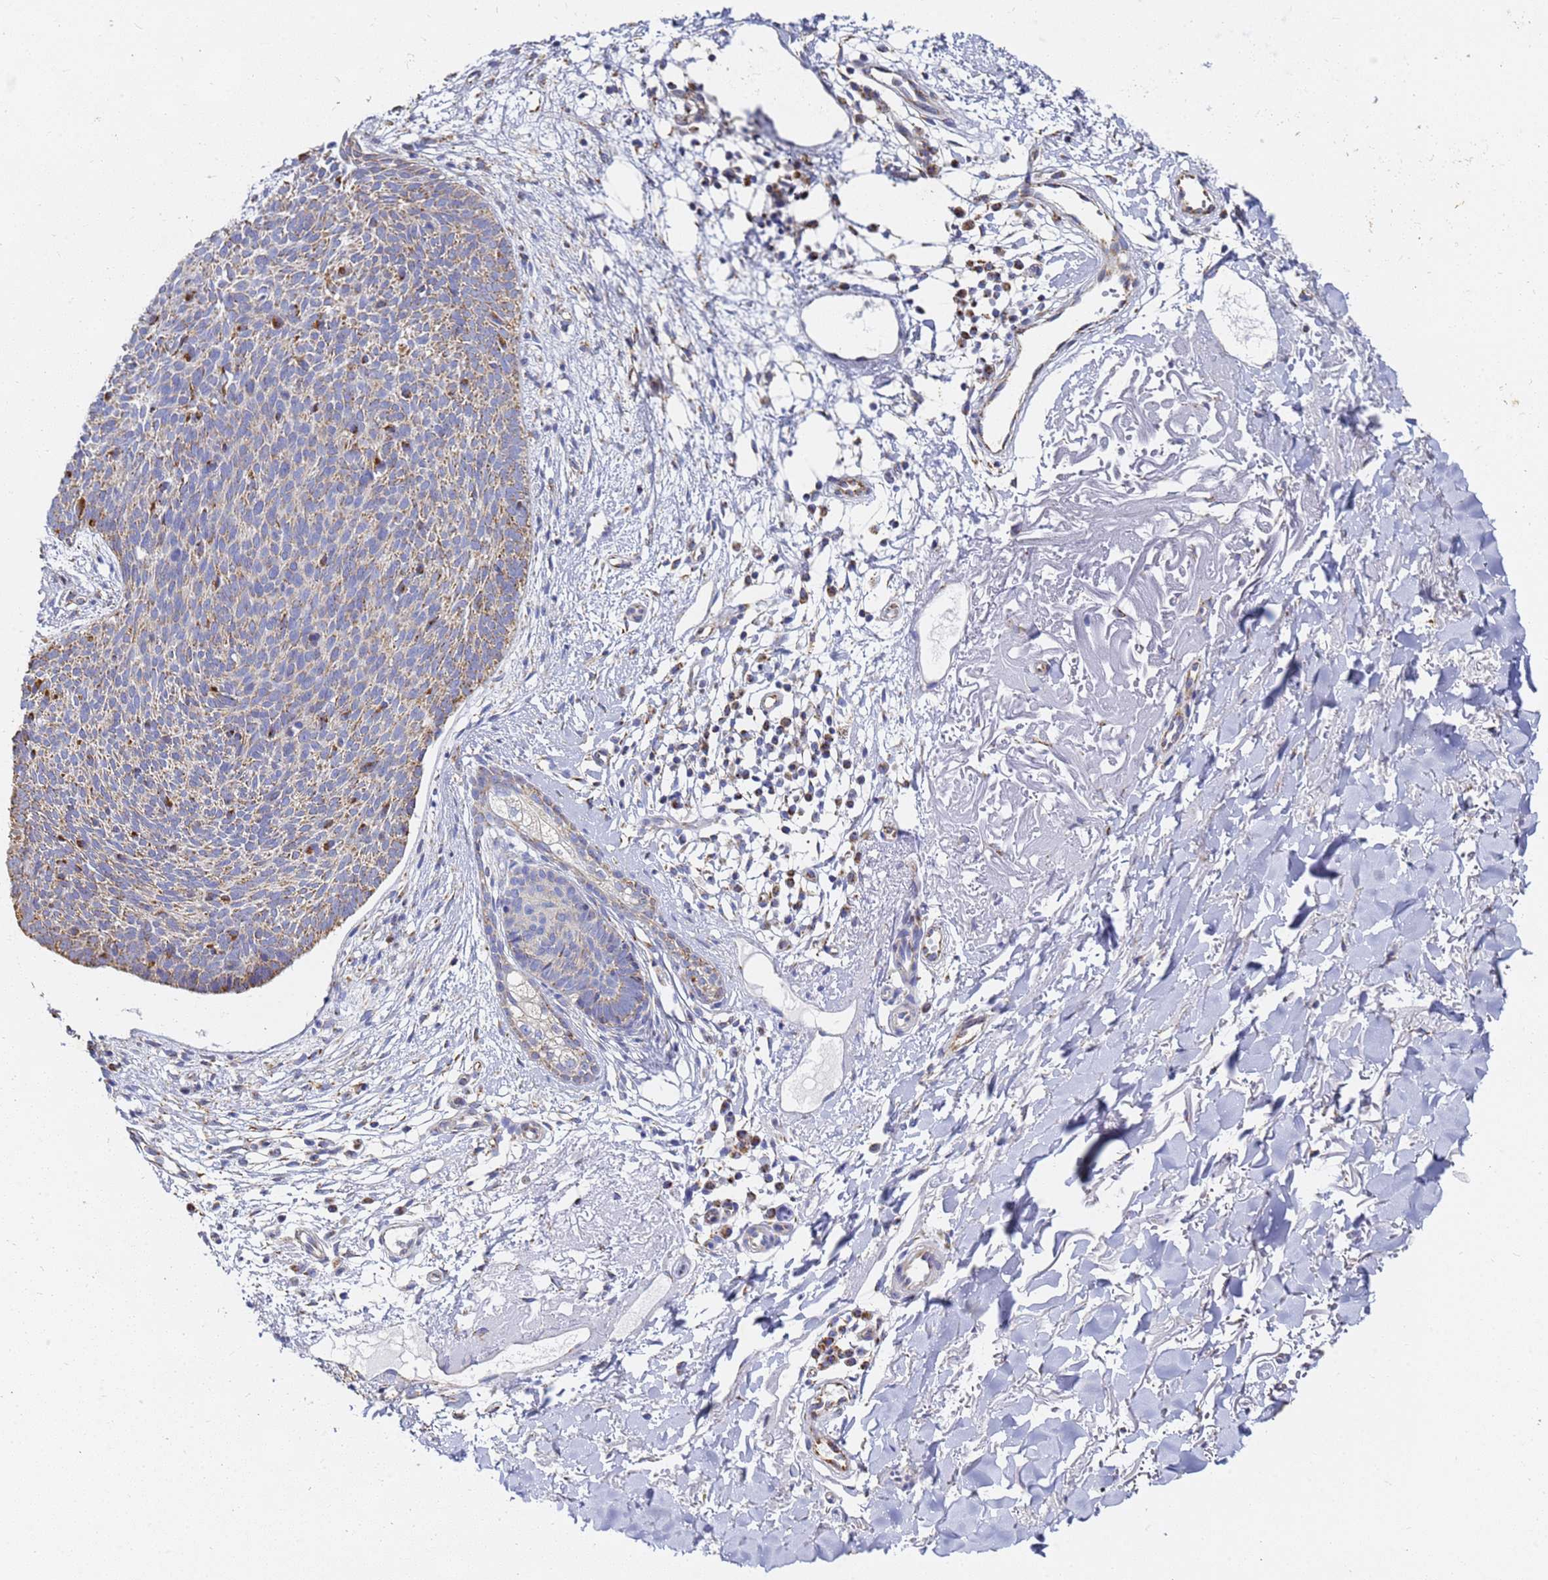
{"staining": {"intensity": "weak", "quantity": ">75%", "location": "cytoplasmic/membranous"}, "tissue": "skin cancer", "cell_type": "Tumor cells", "image_type": "cancer", "snomed": [{"axis": "morphology", "description": "Basal cell carcinoma"}, {"axis": "topography", "description": "Skin"}], "caption": "Skin cancer was stained to show a protein in brown. There is low levels of weak cytoplasmic/membranous staining in approximately >75% of tumor cells.", "gene": "CNIH4", "patient": {"sex": "male", "age": 84}}